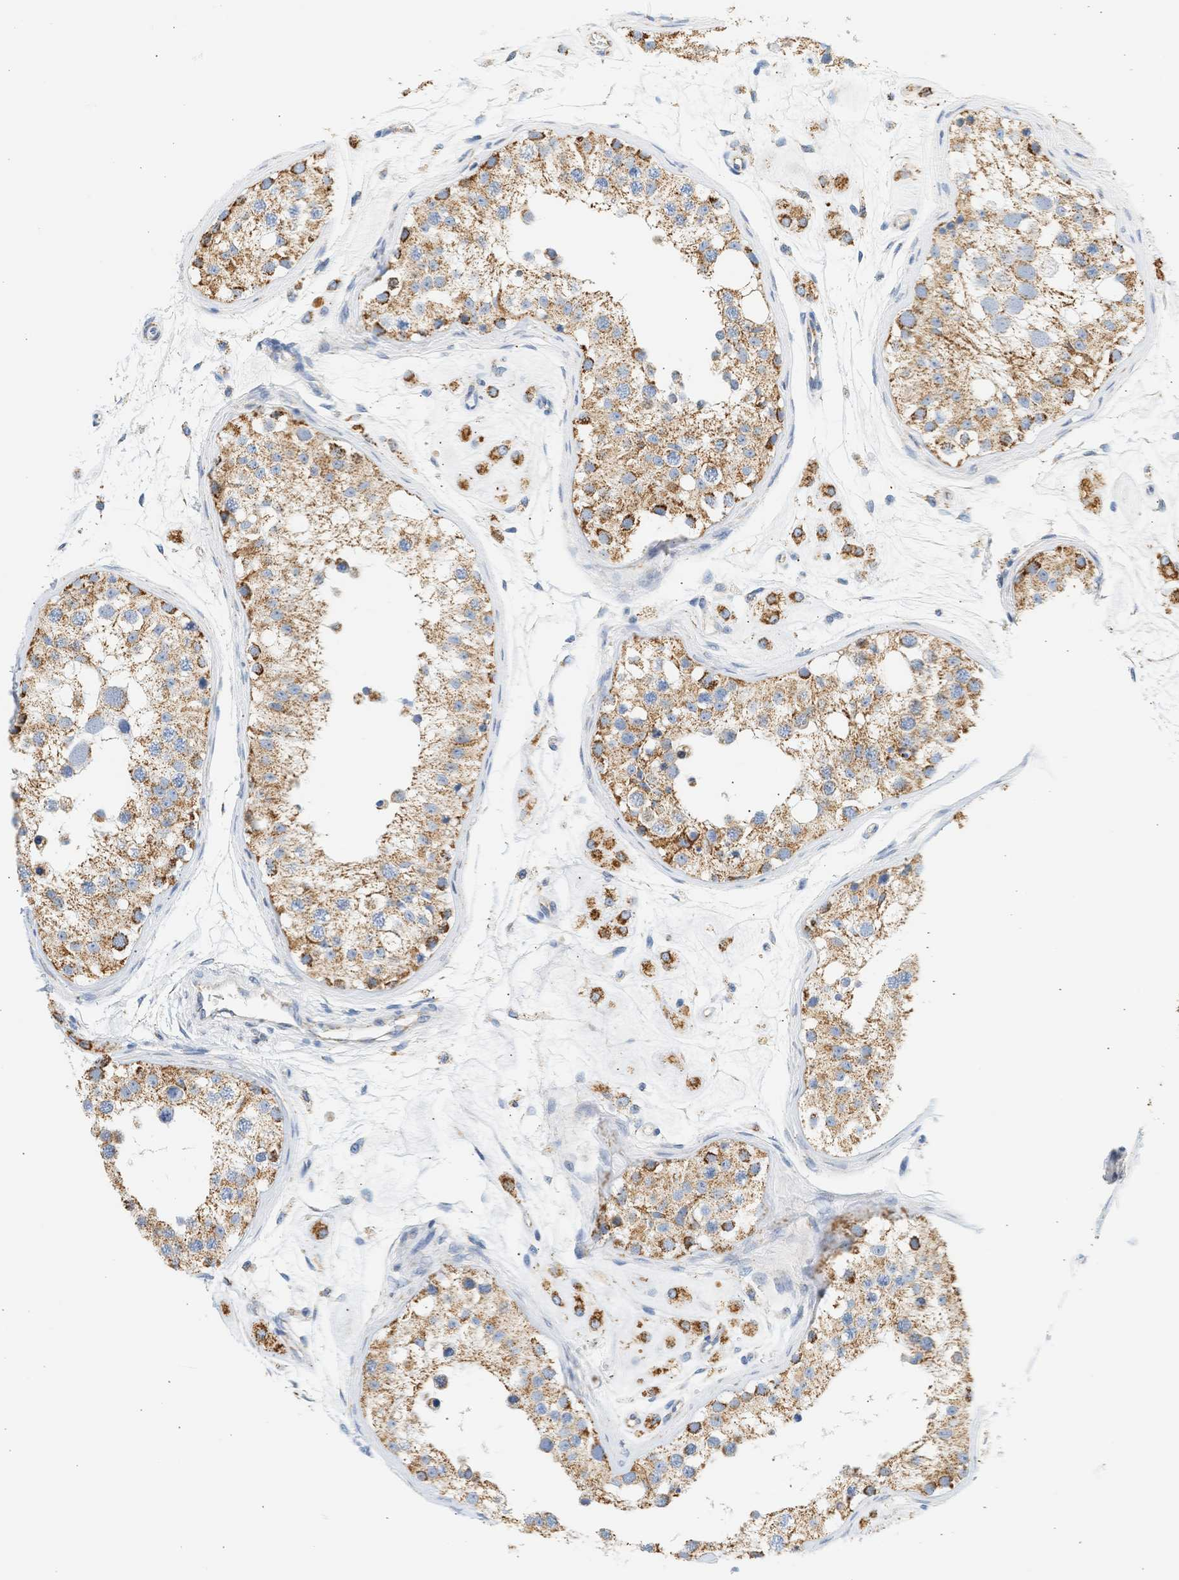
{"staining": {"intensity": "moderate", "quantity": "25%-75%", "location": "cytoplasmic/membranous"}, "tissue": "testis", "cell_type": "Cells in seminiferous ducts", "image_type": "normal", "snomed": [{"axis": "morphology", "description": "Normal tissue, NOS"}, {"axis": "morphology", "description": "Adenocarcinoma, metastatic, NOS"}, {"axis": "topography", "description": "Testis"}], "caption": "IHC (DAB) staining of unremarkable human testis reveals moderate cytoplasmic/membranous protein positivity in about 25%-75% of cells in seminiferous ducts.", "gene": "GRPEL2", "patient": {"sex": "male", "age": 26}}